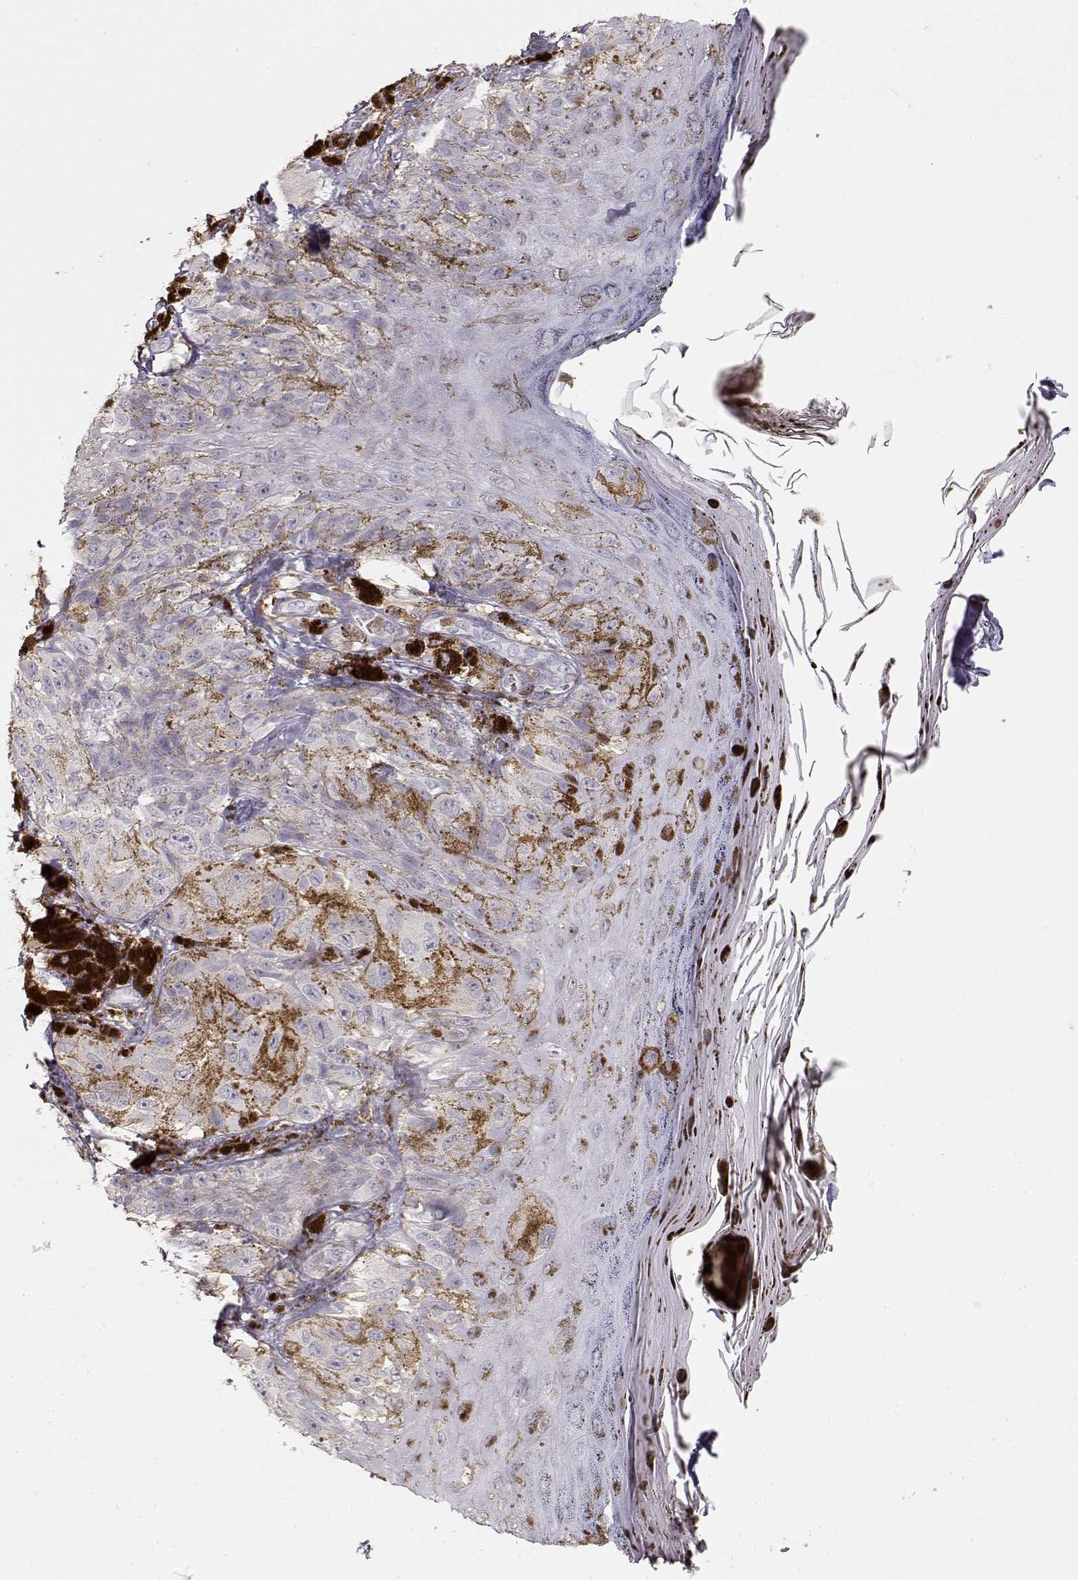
{"staining": {"intensity": "weak", "quantity": "<25%", "location": "cytoplasmic/membranous"}, "tissue": "melanoma", "cell_type": "Tumor cells", "image_type": "cancer", "snomed": [{"axis": "morphology", "description": "Malignant melanoma, NOS"}, {"axis": "topography", "description": "Skin"}], "caption": "Tumor cells show no significant staining in malignant melanoma.", "gene": "VAV1", "patient": {"sex": "male", "age": 36}}